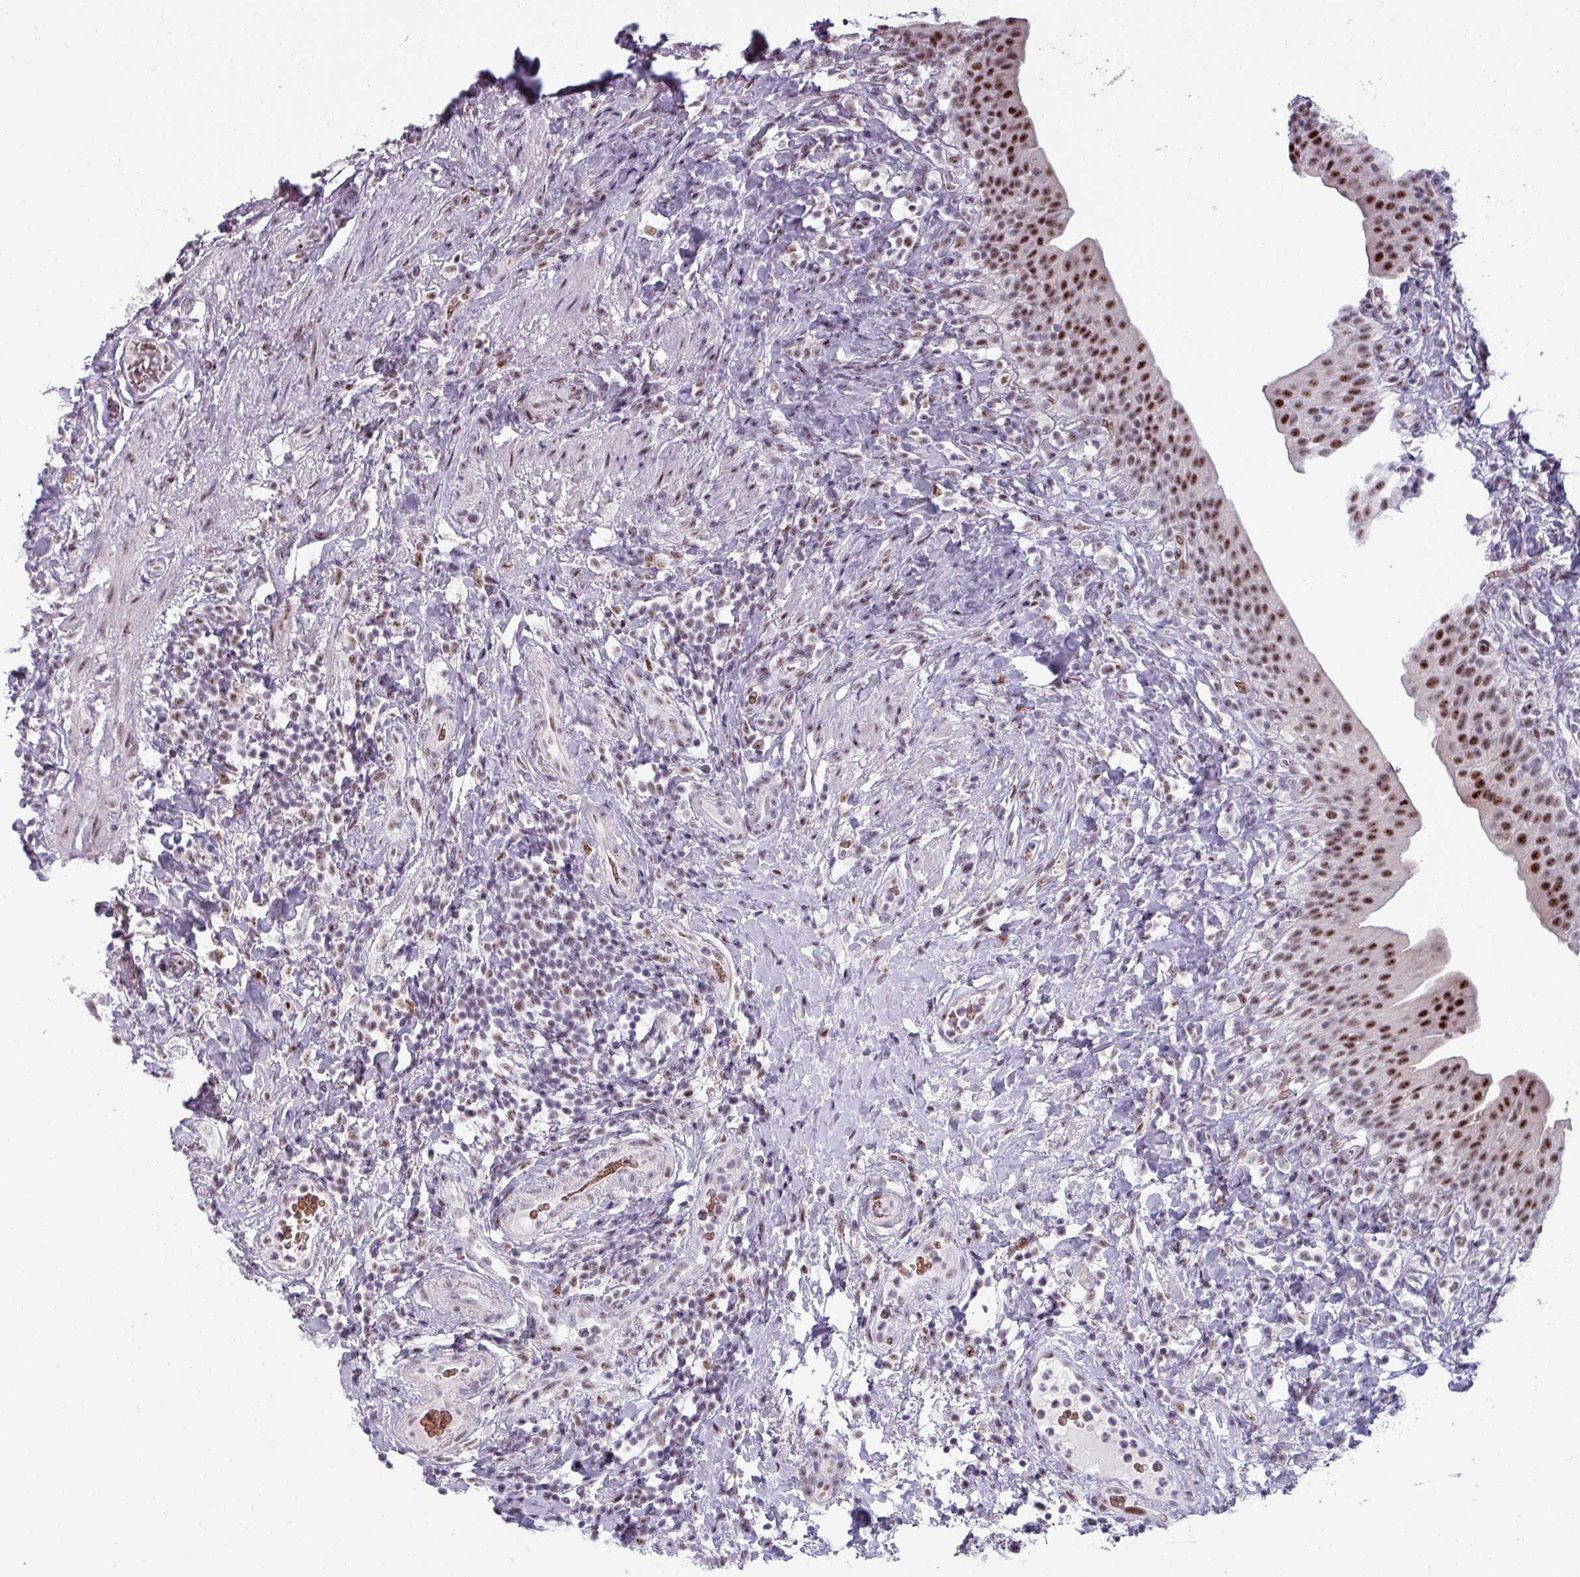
{"staining": {"intensity": "strong", "quantity": ">75%", "location": "nuclear"}, "tissue": "urinary bladder", "cell_type": "Urothelial cells", "image_type": "normal", "snomed": [{"axis": "morphology", "description": "Normal tissue, NOS"}, {"axis": "morphology", "description": "Inflammation, NOS"}, {"axis": "topography", "description": "Urinary bladder"}], "caption": "This is a photomicrograph of IHC staining of benign urinary bladder, which shows strong staining in the nuclear of urothelial cells.", "gene": "NCOR1", "patient": {"sex": "male", "age": 64}}